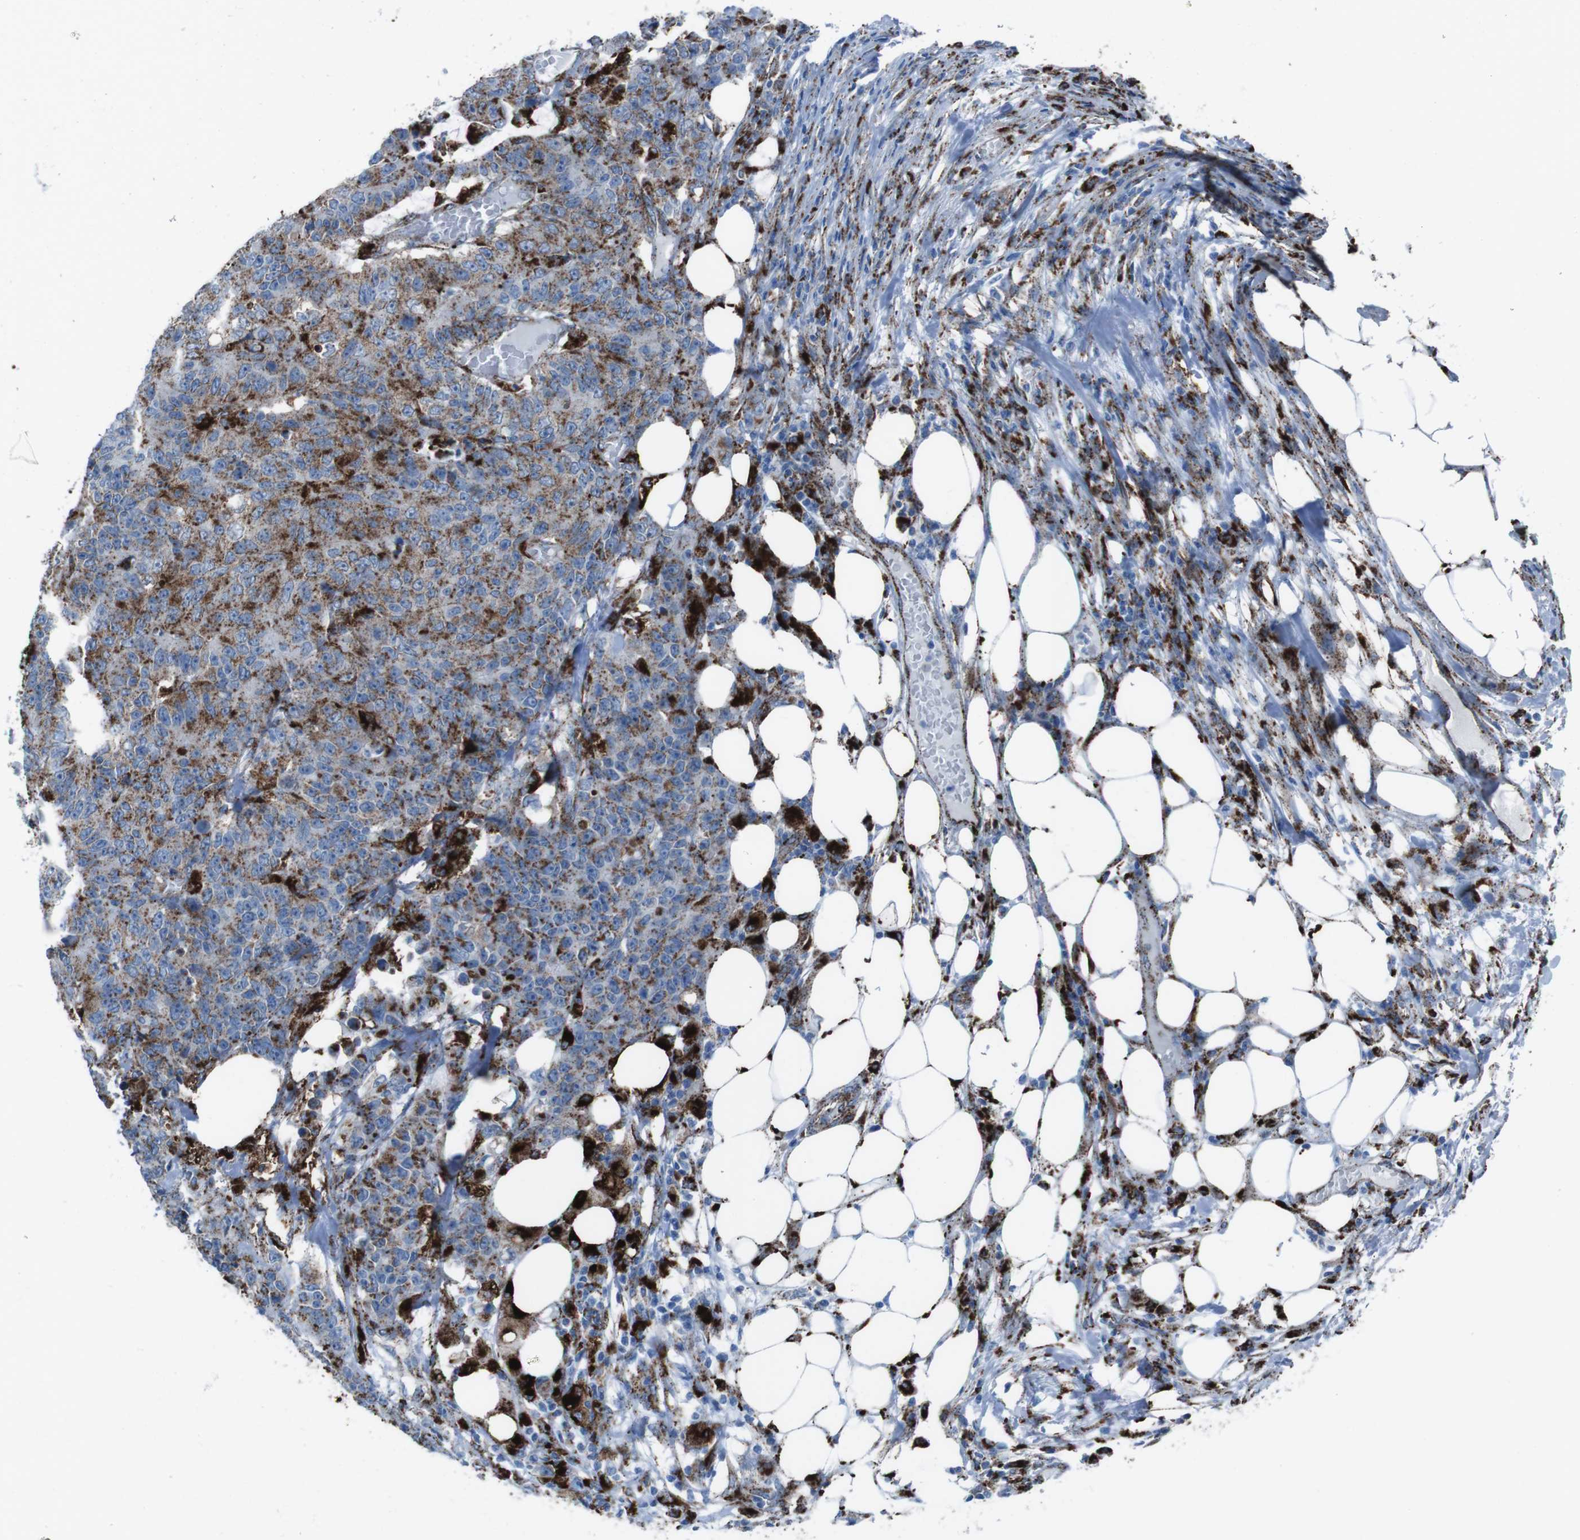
{"staining": {"intensity": "moderate", "quantity": ">75%", "location": "cytoplasmic/membranous"}, "tissue": "colorectal cancer", "cell_type": "Tumor cells", "image_type": "cancer", "snomed": [{"axis": "morphology", "description": "Adenocarcinoma, NOS"}, {"axis": "topography", "description": "Colon"}], "caption": "Moderate cytoplasmic/membranous staining is present in approximately >75% of tumor cells in colorectal cancer (adenocarcinoma).", "gene": "SCARB2", "patient": {"sex": "female", "age": 86}}